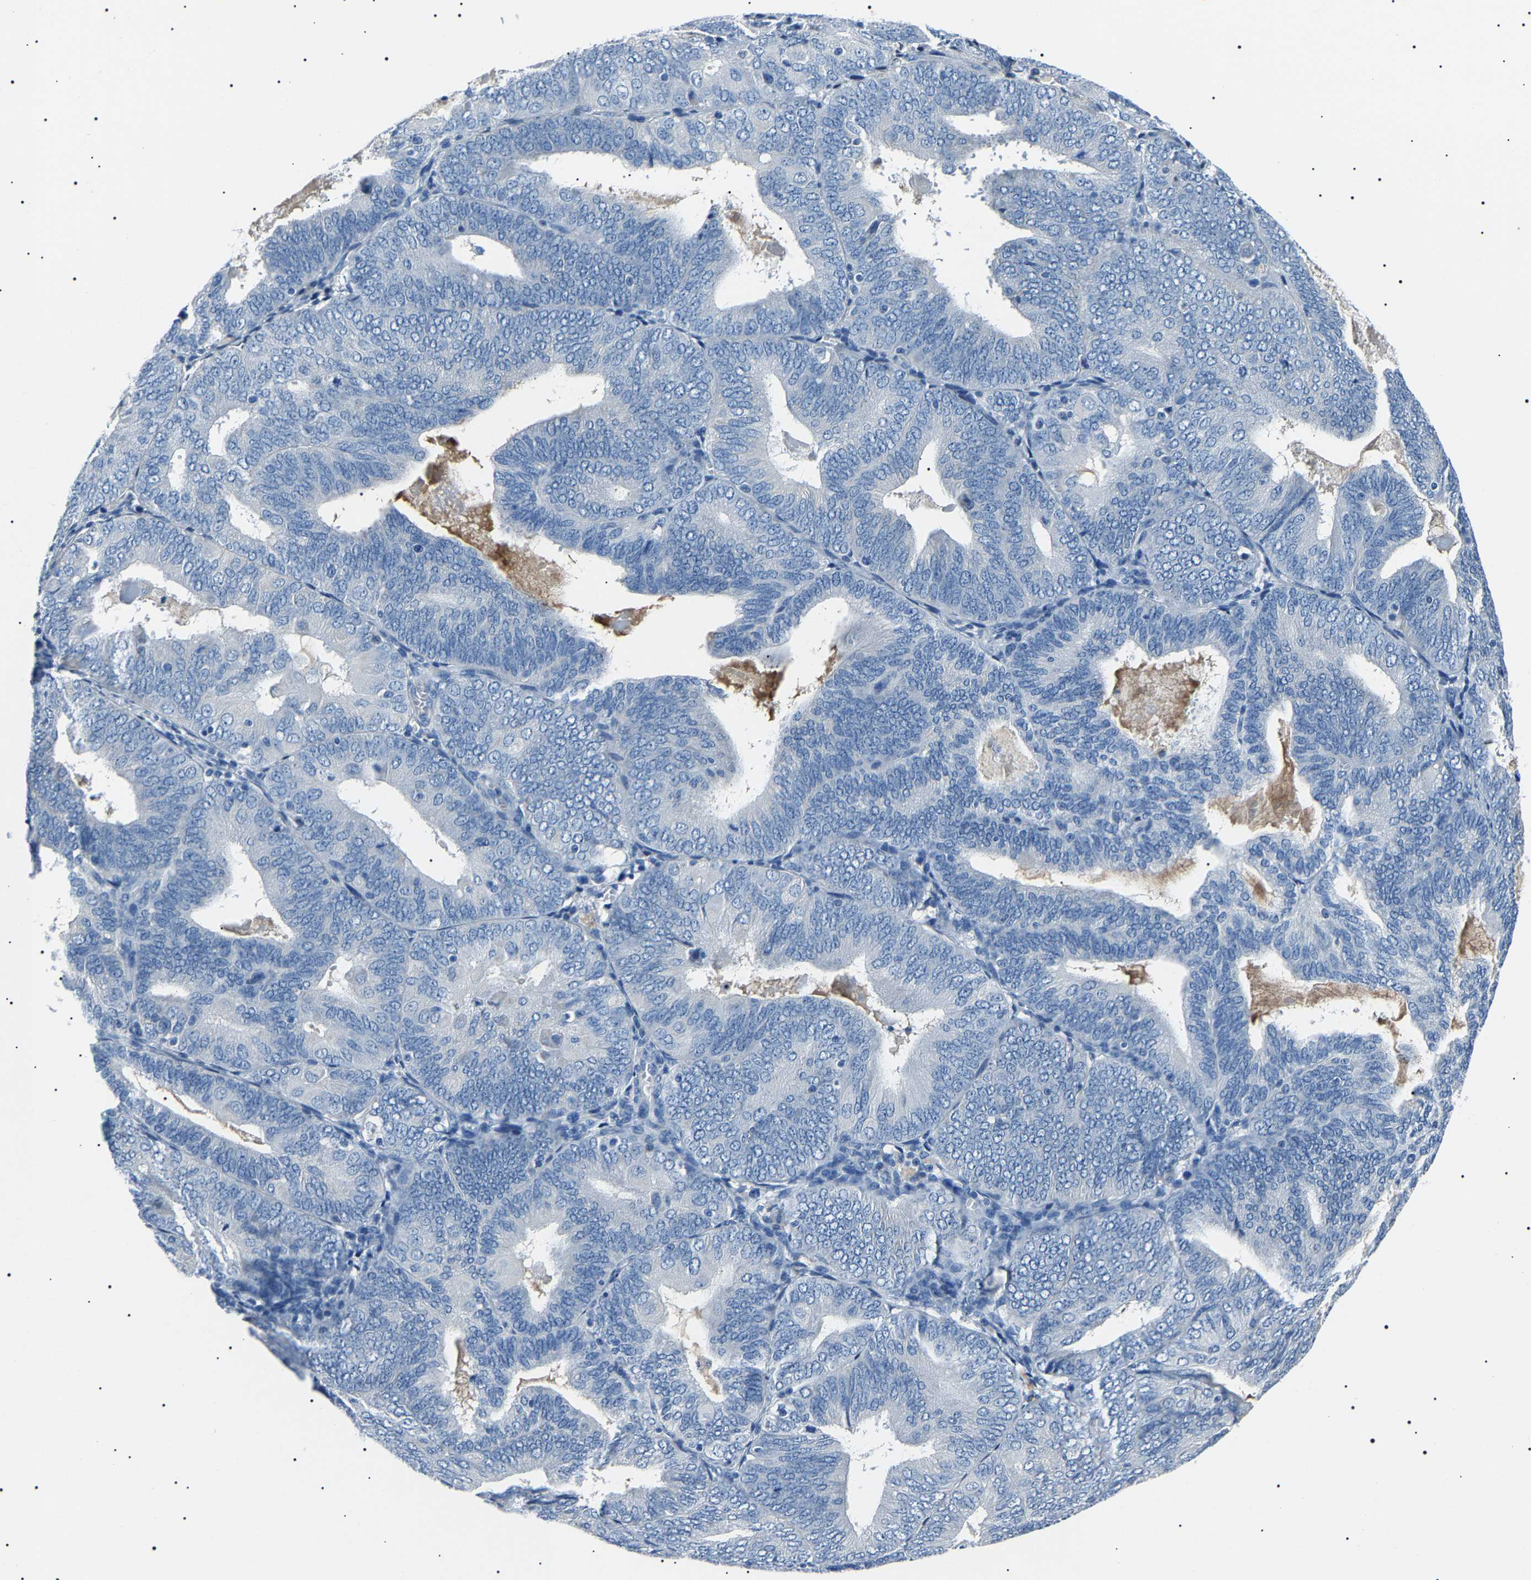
{"staining": {"intensity": "negative", "quantity": "none", "location": "none"}, "tissue": "endometrial cancer", "cell_type": "Tumor cells", "image_type": "cancer", "snomed": [{"axis": "morphology", "description": "Adenocarcinoma, NOS"}, {"axis": "topography", "description": "Endometrium"}], "caption": "A high-resolution histopathology image shows immunohistochemistry staining of adenocarcinoma (endometrial), which reveals no significant expression in tumor cells.", "gene": "KLK15", "patient": {"sex": "female", "age": 81}}